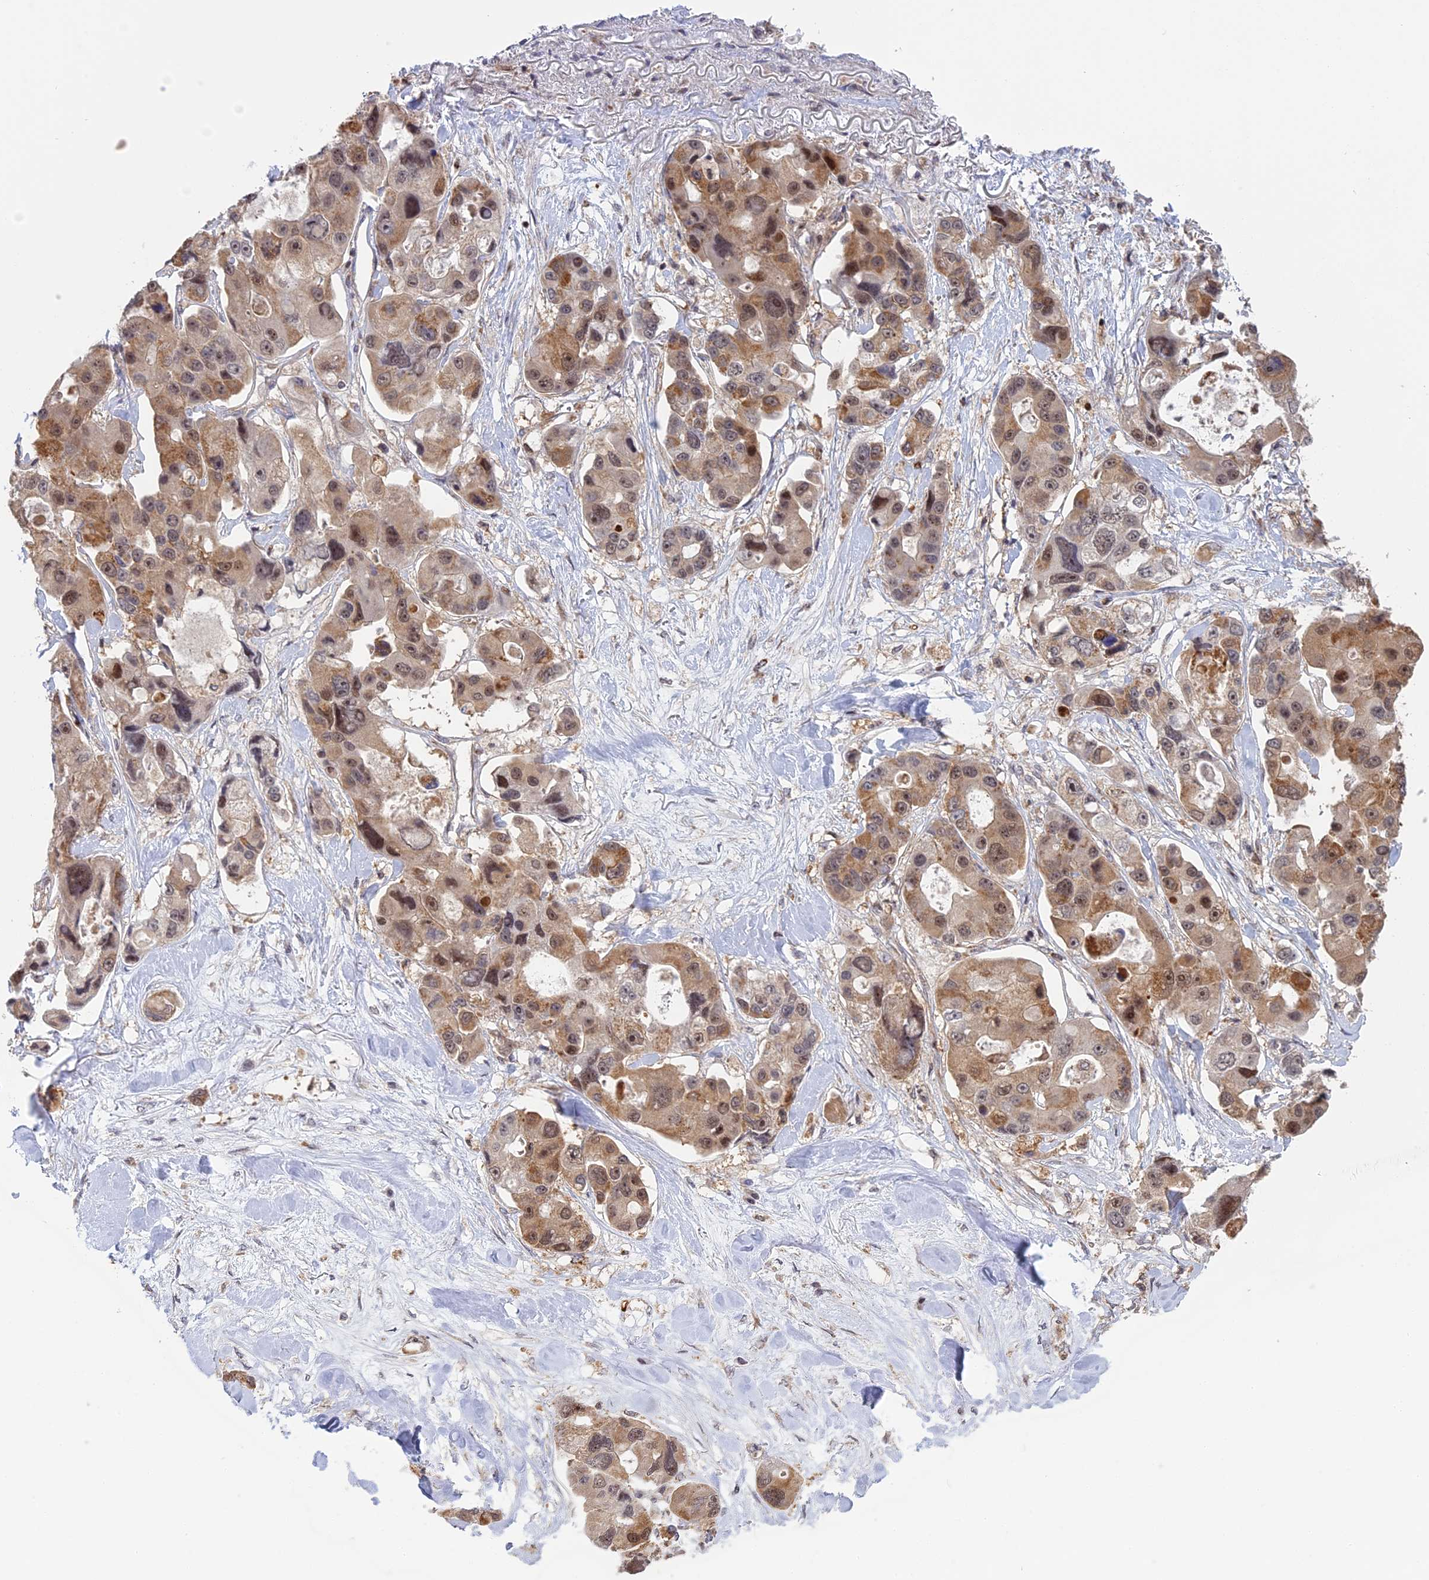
{"staining": {"intensity": "moderate", "quantity": "25%-75%", "location": "cytoplasmic/membranous,nuclear"}, "tissue": "lung cancer", "cell_type": "Tumor cells", "image_type": "cancer", "snomed": [{"axis": "morphology", "description": "Adenocarcinoma, NOS"}, {"axis": "topography", "description": "Lung"}], "caption": "A high-resolution histopathology image shows IHC staining of lung cancer, which shows moderate cytoplasmic/membranous and nuclear positivity in about 25%-75% of tumor cells.", "gene": "GSKIP", "patient": {"sex": "female", "age": 54}}